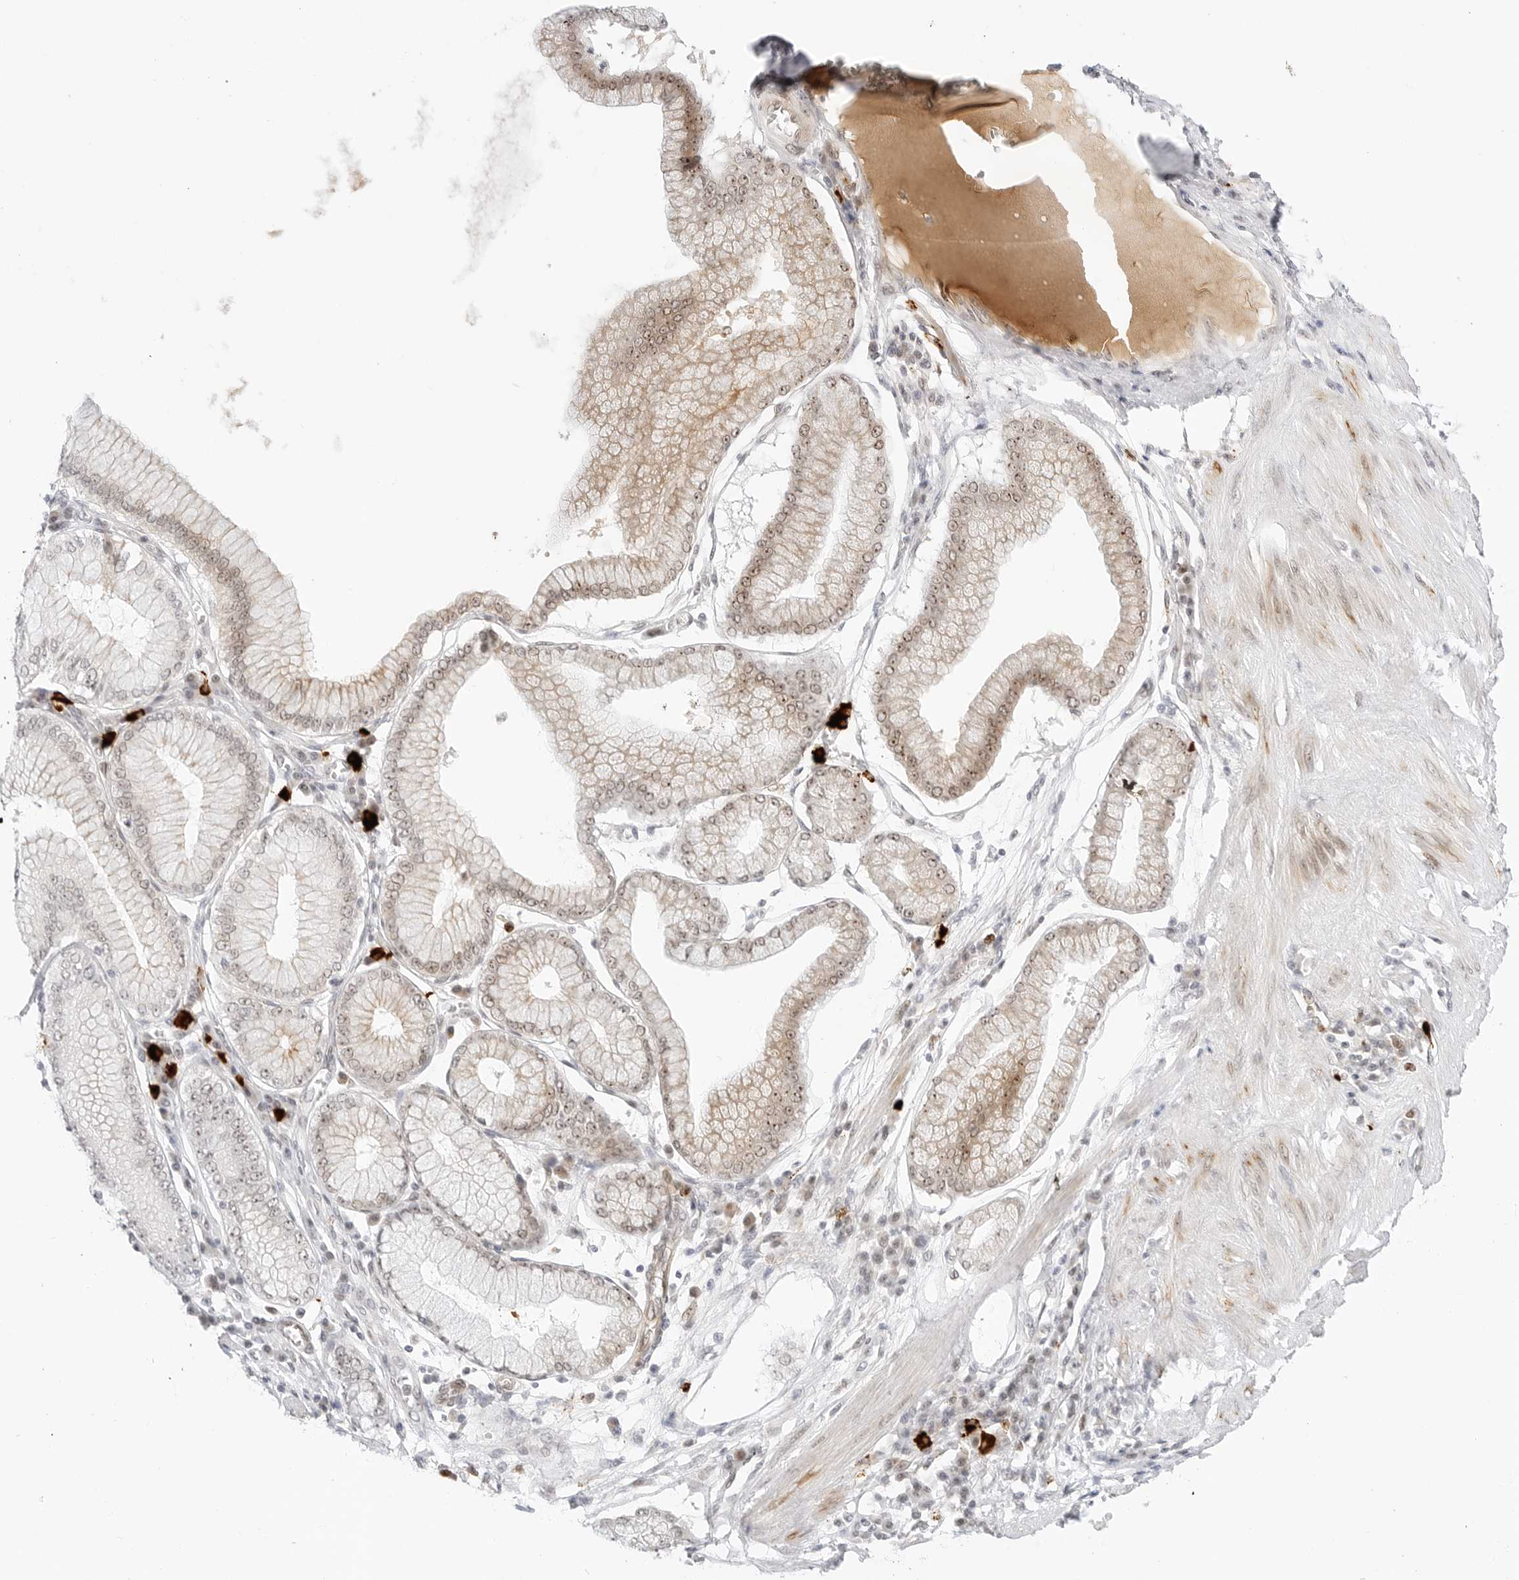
{"staining": {"intensity": "moderate", "quantity": ">75%", "location": "cytoplasmic/membranous,nuclear"}, "tissue": "stomach cancer", "cell_type": "Tumor cells", "image_type": "cancer", "snomed": [{"axis": "morphology", "description": "Adenocarcinoma, NOS"}, {"axis": "topography", "description": "Stomach"}], "caption": "A high-resolution image shows immunohistochemistry (IHC) staining of stomach cancer (adenocarcinoma), which reveals moderate cytoplasmic/membranous and nuclear staining in approximately >75% of tumor cells.", "gene": "HIPK3", "patient": {"sex": "male", "age": 59}}